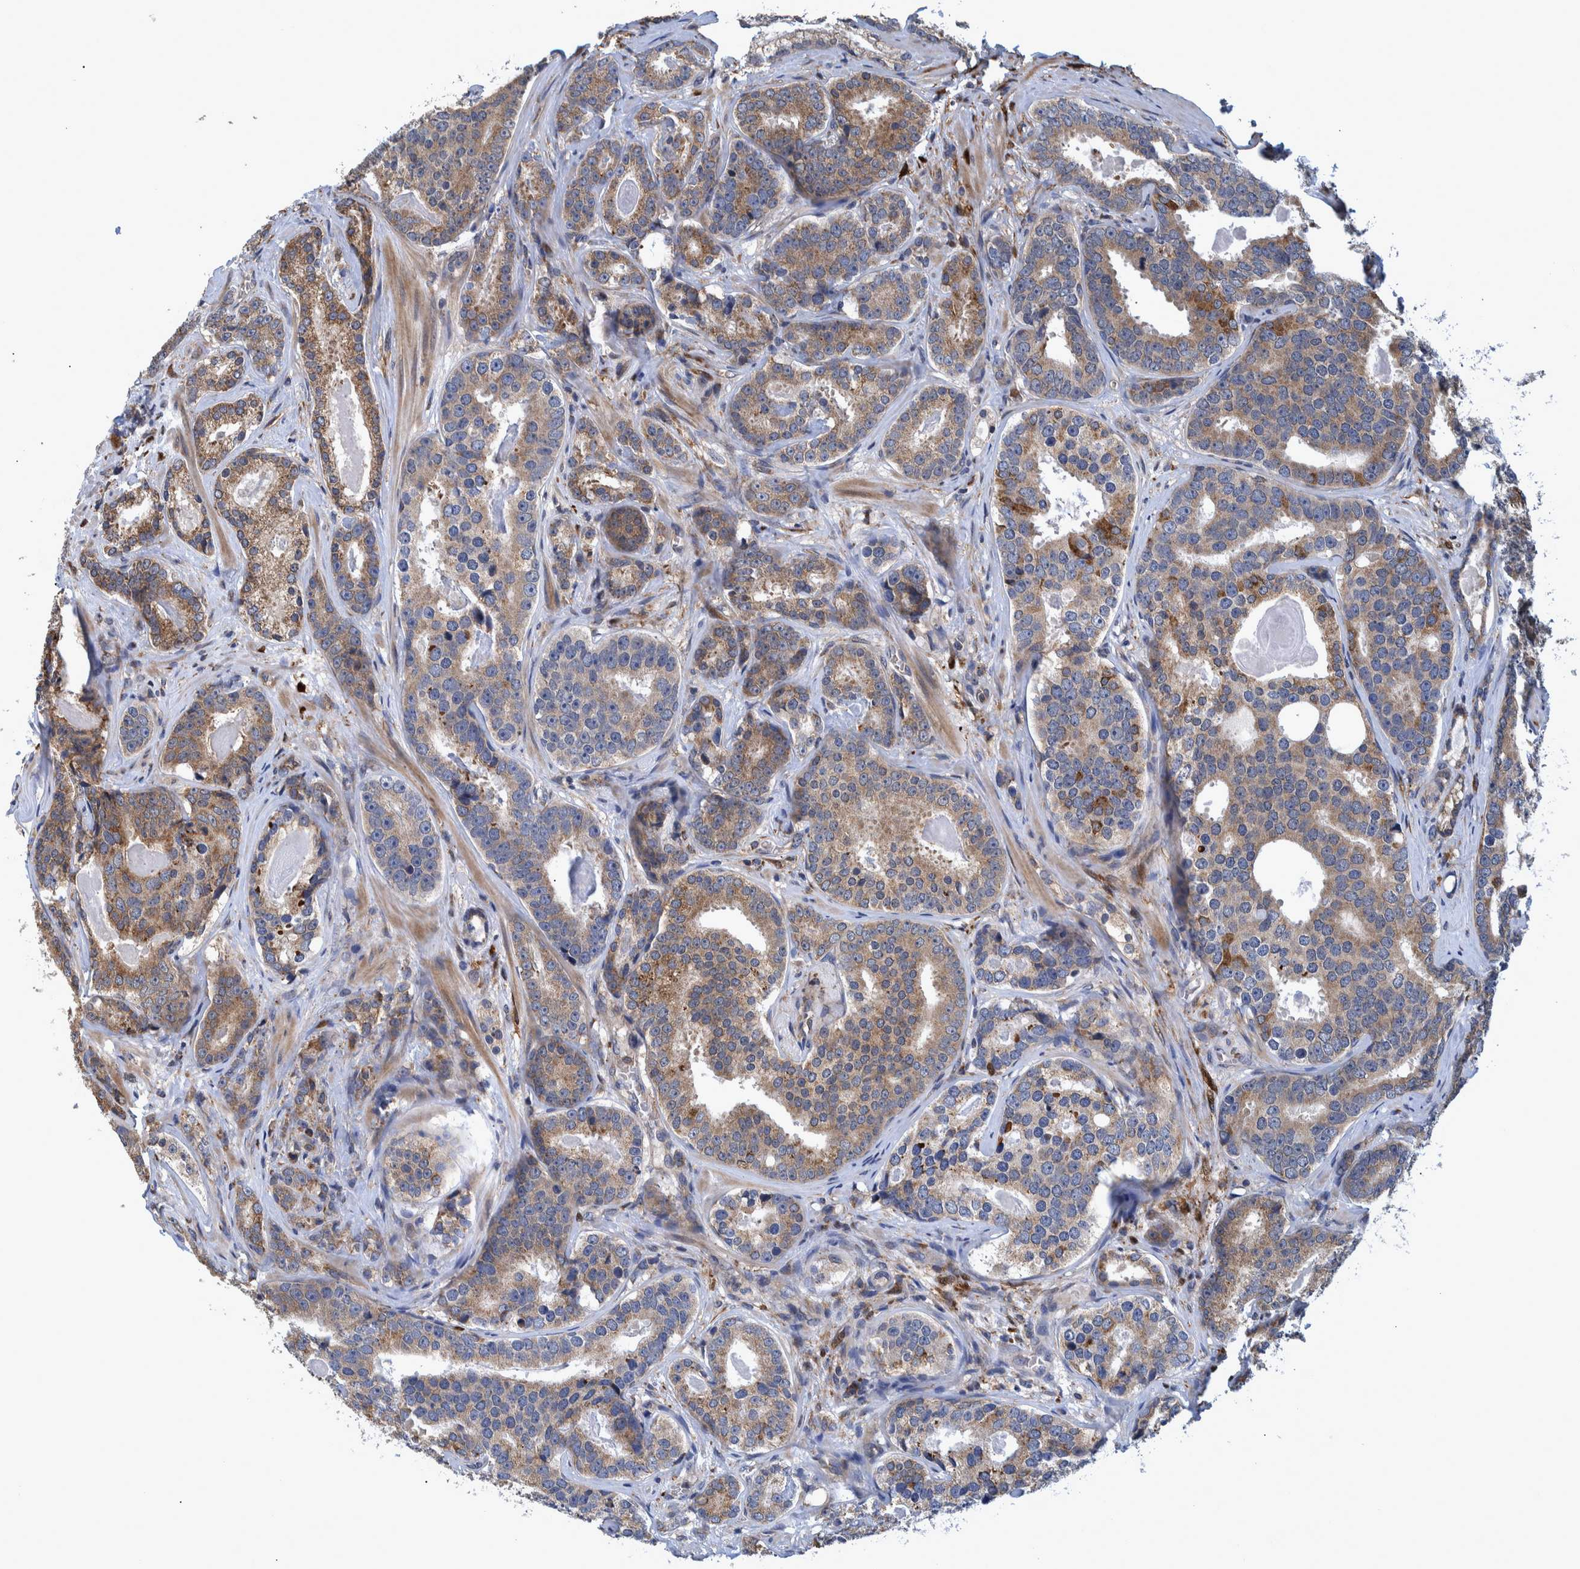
{"staining": {"intensity": "moderate", "quantity": ">75%", "location": "cytoplasmic/membranous"}, "tissue": "prostate cancer", "cell_type": "Tumor cells", "image_type": "cancer", "snomed": [{"axis": "morphology", "description": "Adenocarcinoma, High grade"}, {"axis": "topography", "description": "Prostate"}], "caption": "This micrograph demonstrates prostate adenocarcinoma (high-grade) stained with immunohistochemistry to label a protein in brown. The cytoplasmic/membranous of tumor cells show moderate positivity for the protein. Nuclei are counter-stained blue.", "gene": "SPAG5", "patient": {"sex": "male", "age": 60}}